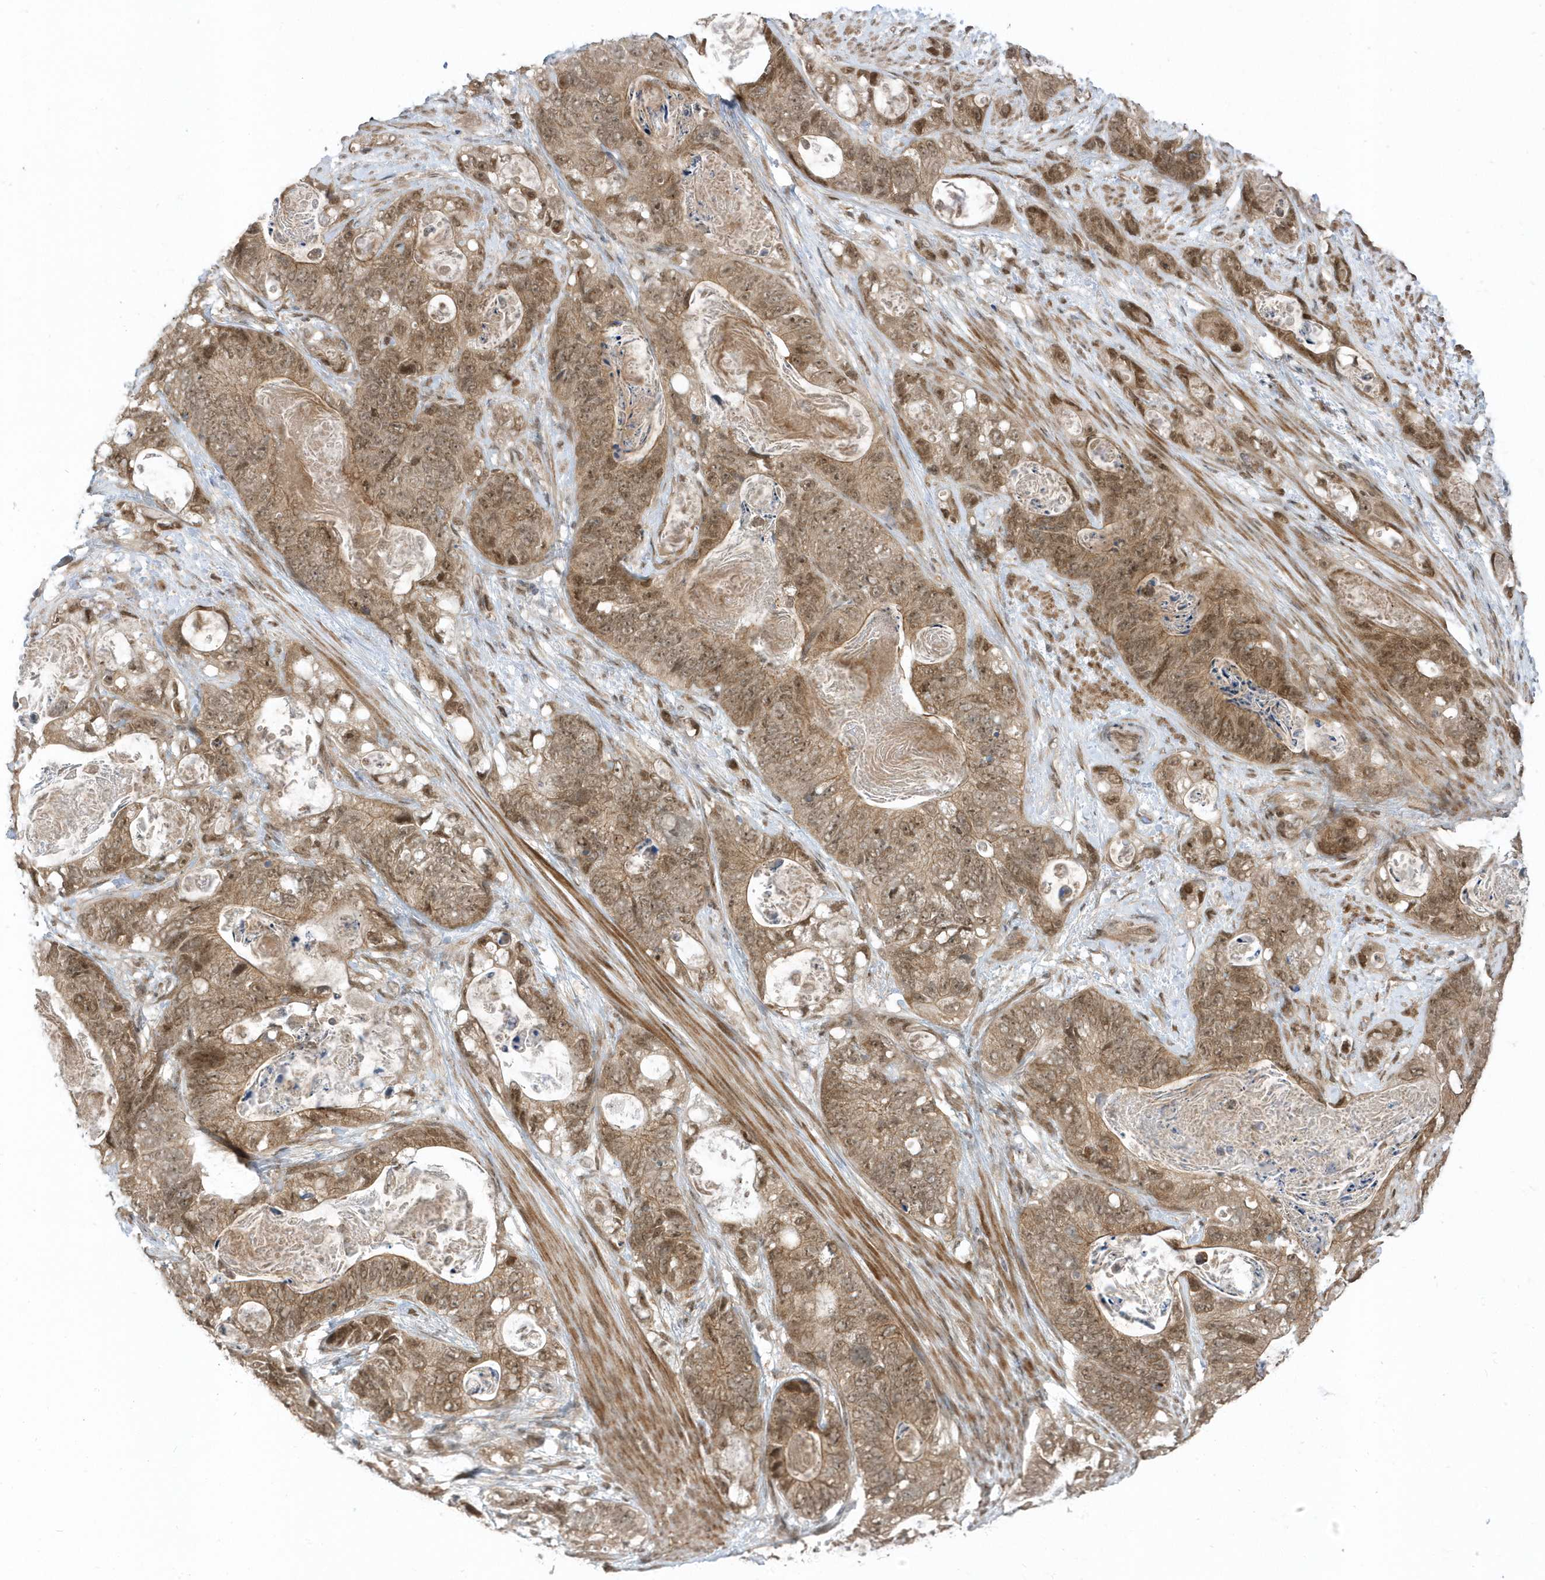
{"staining": {"intensity": "moderate", "quantity": ">75%", "location": "cytoplasmic/membranous,nuclear"}, "tissue": "stomach cancer", "cell_type": "Tumor cells", "image_type": "cancer", "snomed": [{"axis": "morphology", "description": "Normal tissue, NOS"}, {"axis": "morphology", "description": "Adenocarcinoma, NOS"}, {"axis": "topography", "description": "Stomach"}], "caption": "Tumor cells display moderate cytoplasmic/membranous and nuclear expression in about >75% of cells in stomach adenocarcinoma. (Brightfield microscopy of DAB IHC at high magnification).", "gene": "USP53", "patient": {"sex": "female", "age": 89}}